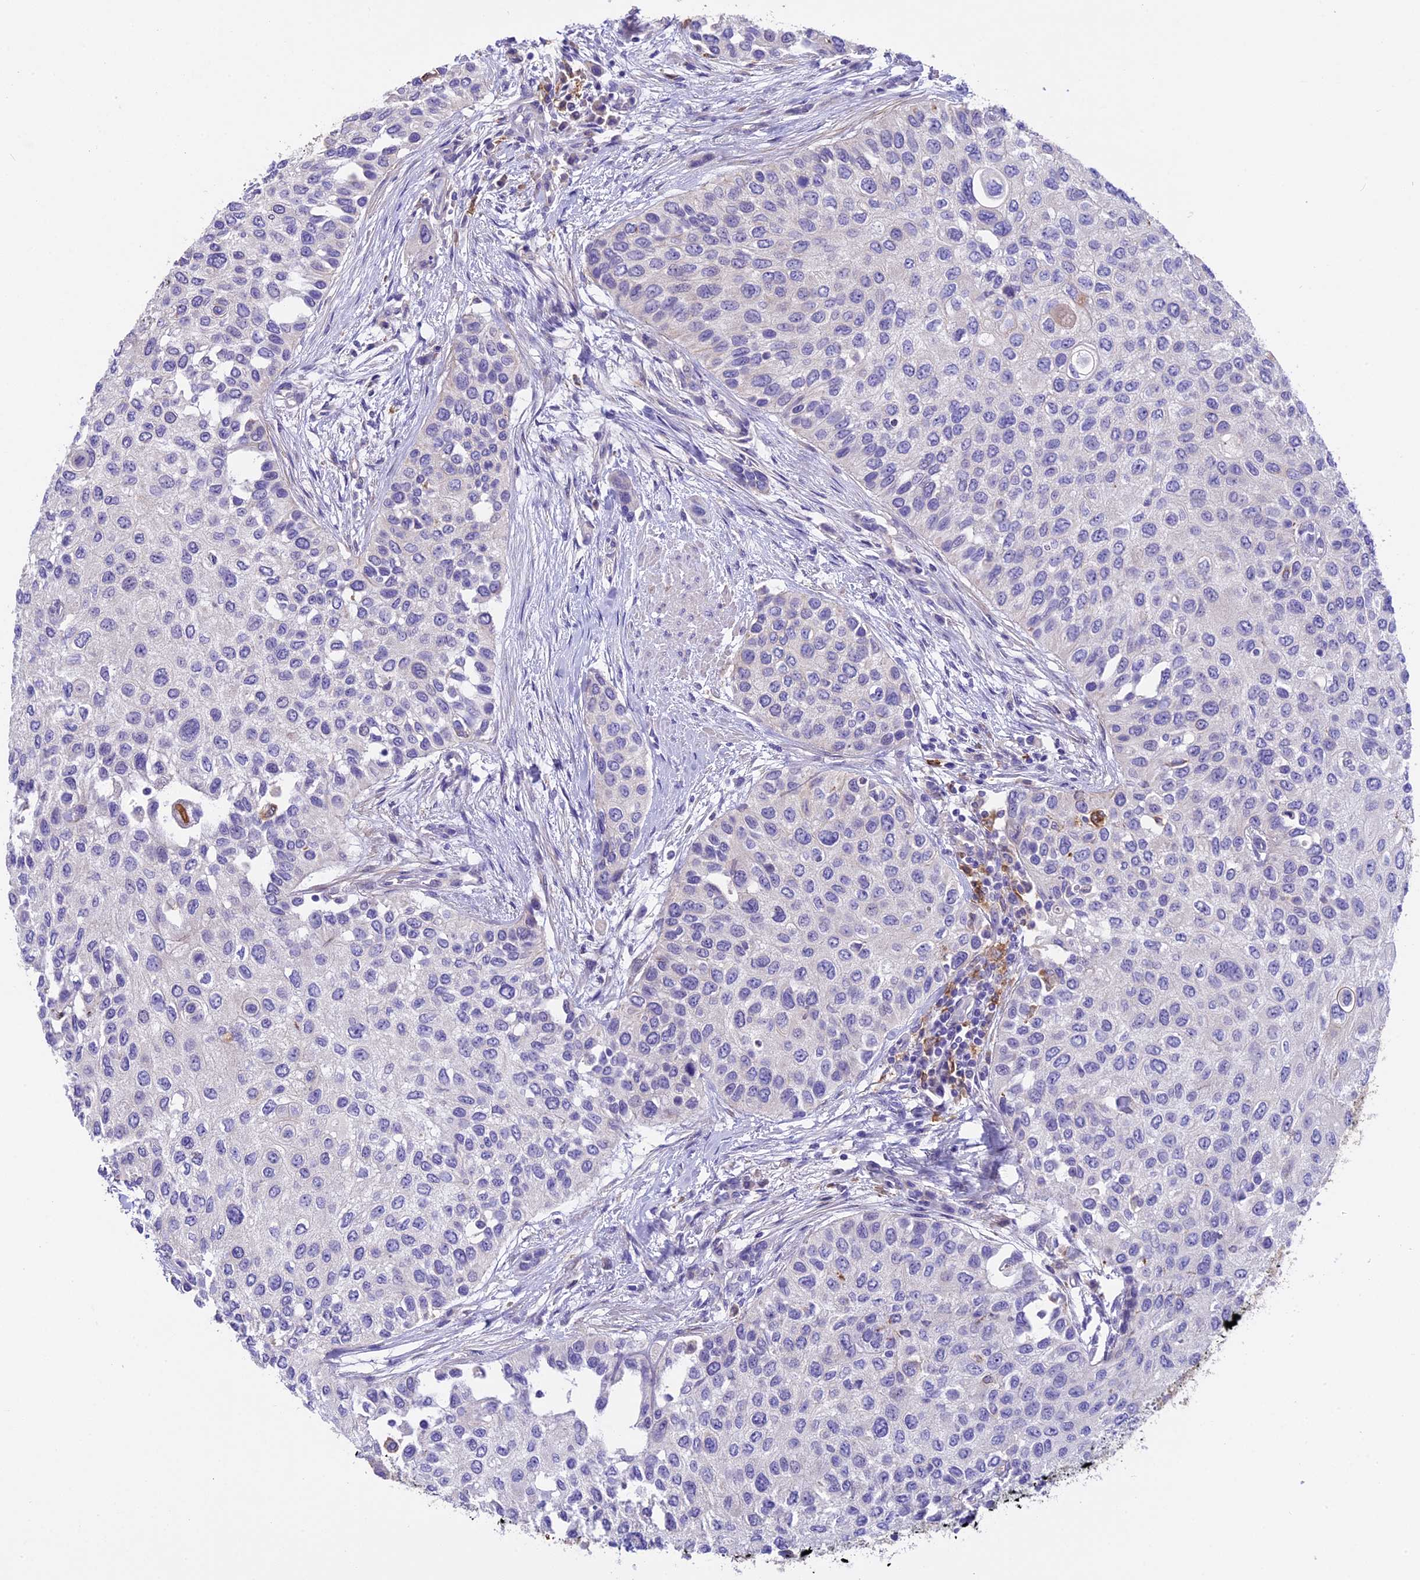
{"staining": {"intensity": "negative", "quantity": "none", "location": "none"}, "tissue": "urothelial cancer", "cell_type": "Tumor cells", "image_type": "cancer", "snomed": [{"axis": "morphology", "description": "Normal tissue, NOS"}, {"axis": "morphology", "description": "Urothelial carcinoma, High grade"}, {"axis": "topography", "description": "Vascular tissue"}, {"axis": "topography", "description": "Urinary bladder"}], "caption": "This is a image of IHC staining of urothelial cancer, which shows no expression in tumor cells.", "gene": "NOD2", "patient": {"sex": "female", "age": 56}}